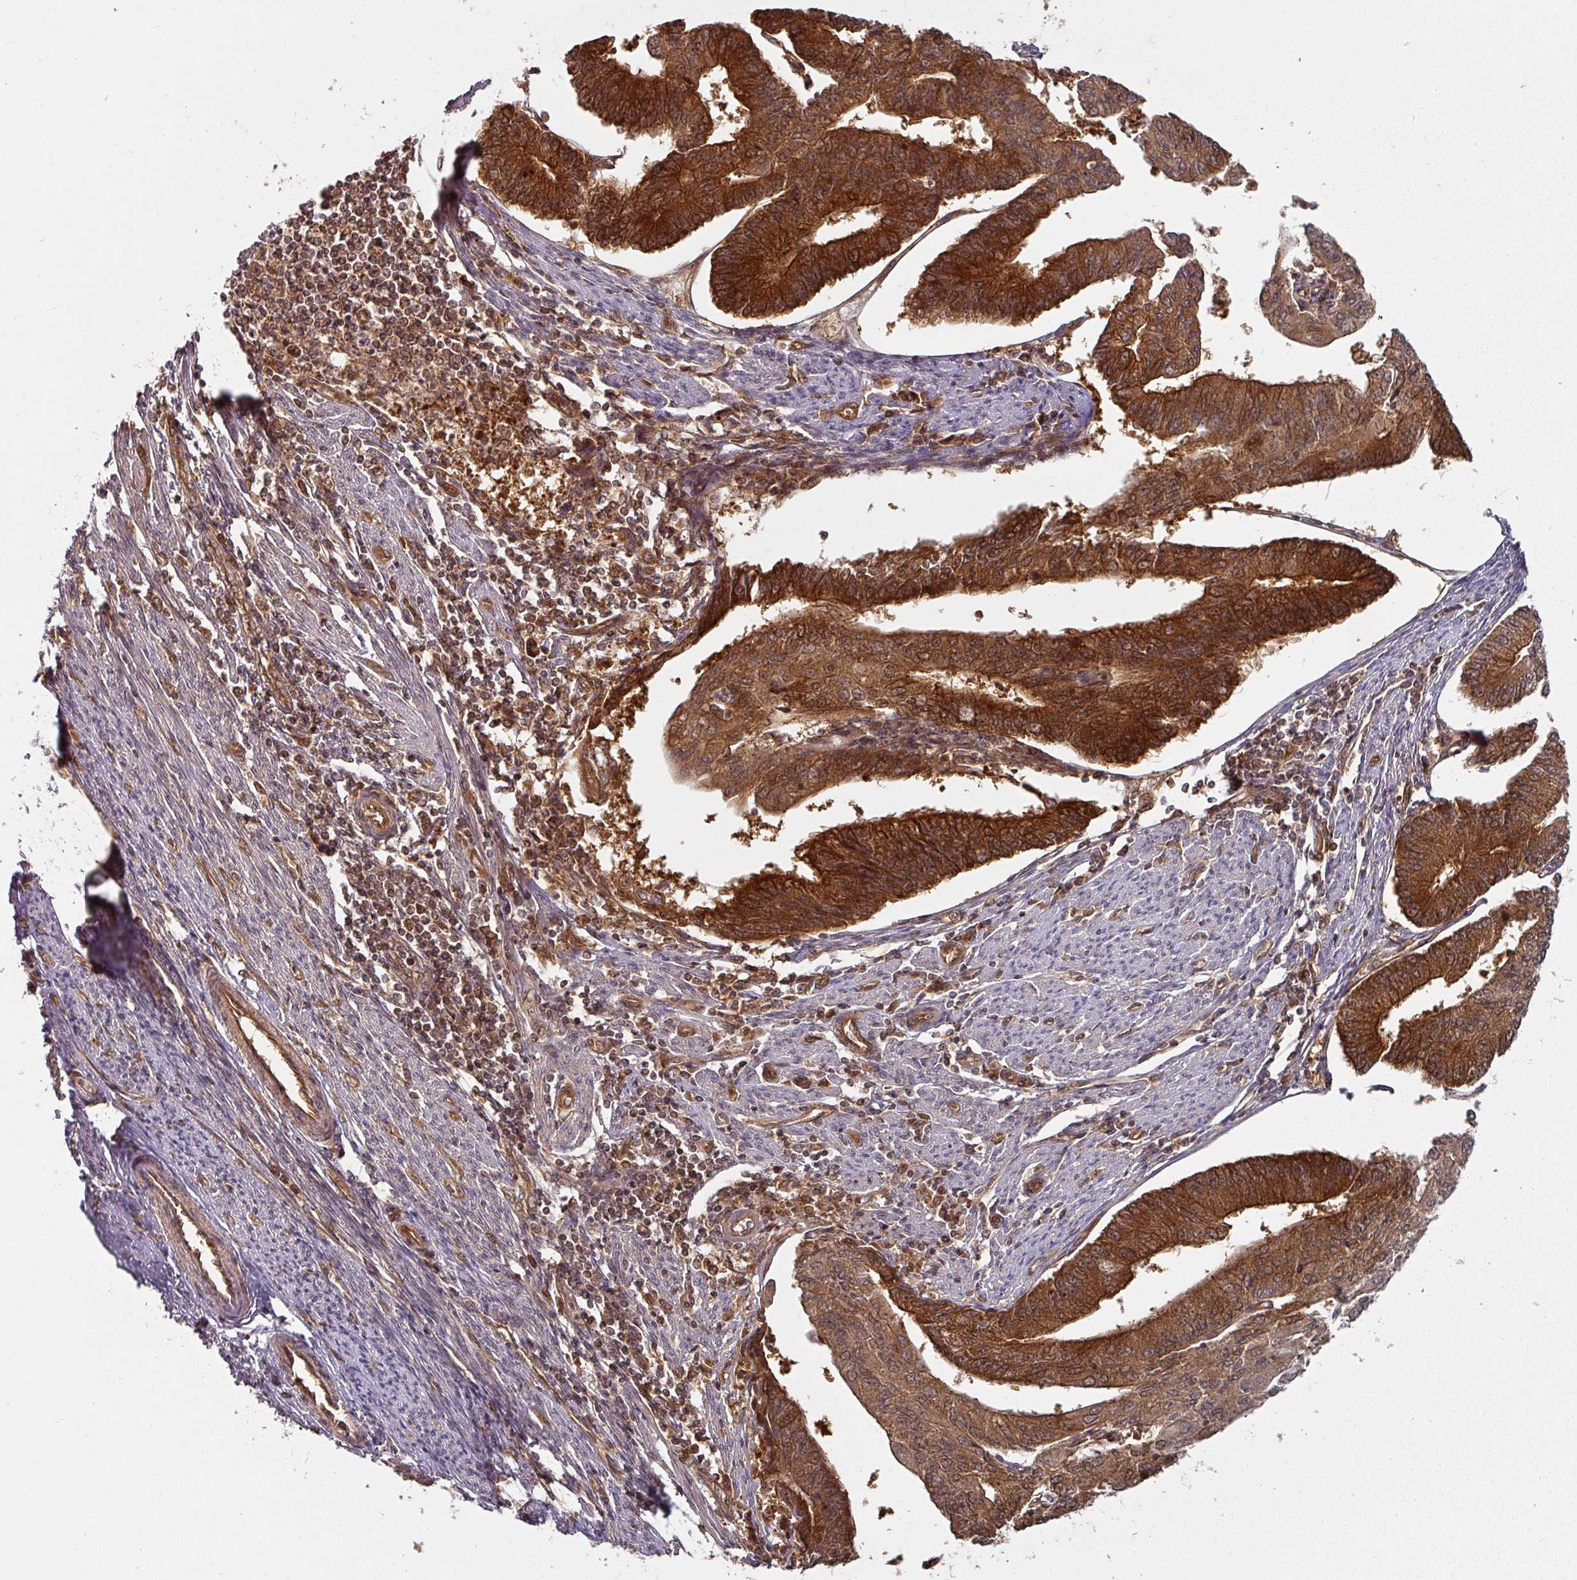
{"staining": {"intensity": "strong", "quantity": ">75%", "location": "cytoplasmic/membranous"}, "tissue": "endometrial cancer", "cell_type": "Tumor cells", "image_type": "cancer", "snomed": [{"axis": "morphology", "description": "Adenocarcinoma, NOS"}, {"axis": "topography", "description": "Endometrium"}], "caption": "Adenocarcinoma (endometrial) was stained to show a protein in brown. There is high levels of strong cytoplasmic/membranous expression in about >75% of tumor cells.", "gene": "EIF4EBP2", "patient": {"sex": "female", "age": 56}}